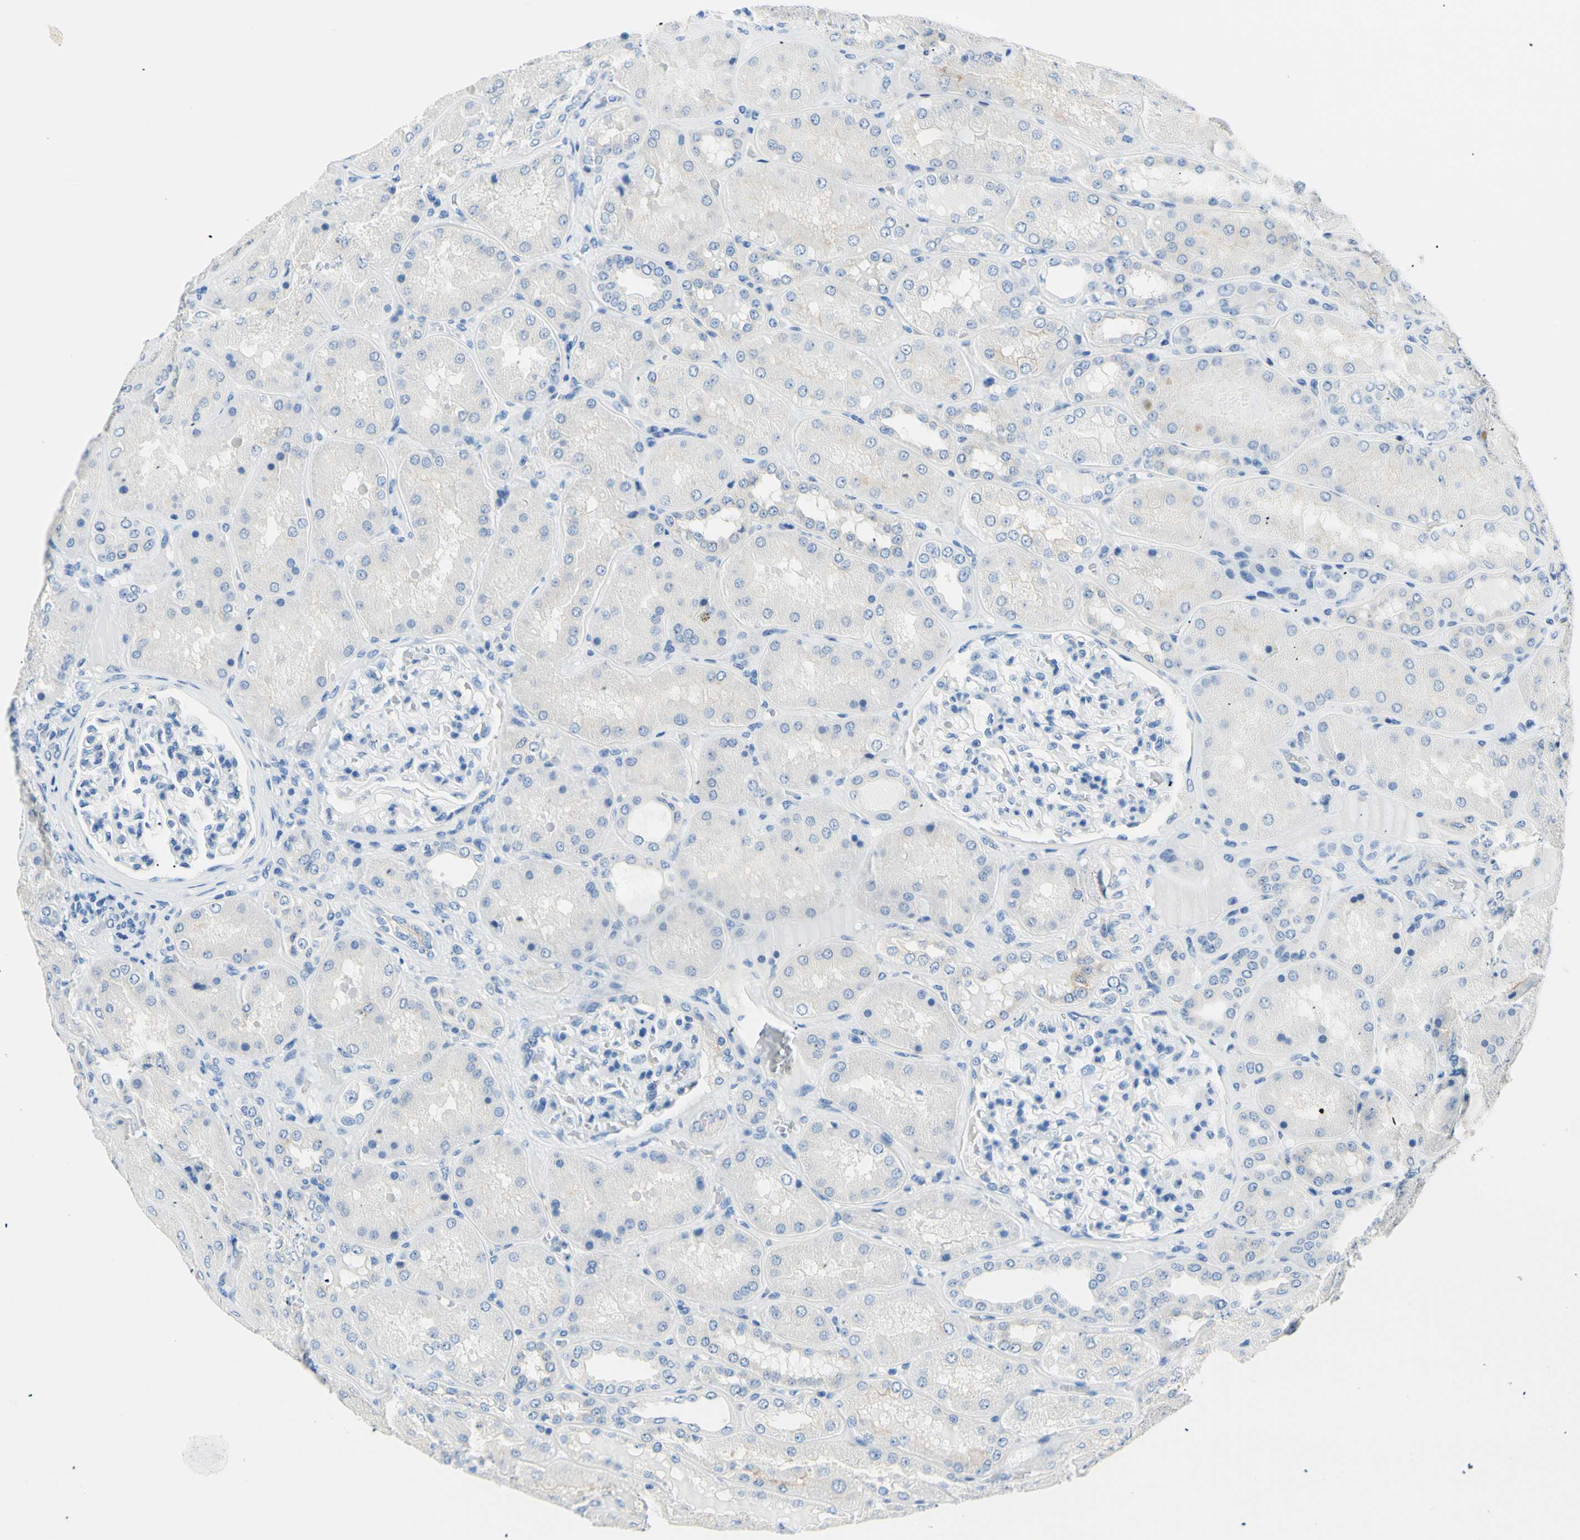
{"staining": {"intensity": "negative", "quantity": "none", "location": "none"}, "tissue": "kidney", "cell_type": "Cells in glomeruli", "image_type": "normal", "snomed": [{"axis": "morphology", "description": "Normal tissue, NOS"}, {"axis": "topography", "description": "Kidney"}], "caption": "There is no significant positivity in cells in glomeruli of kidney.", "gene": "HPCA", "patient": {"sex": "female", "age": 56}}